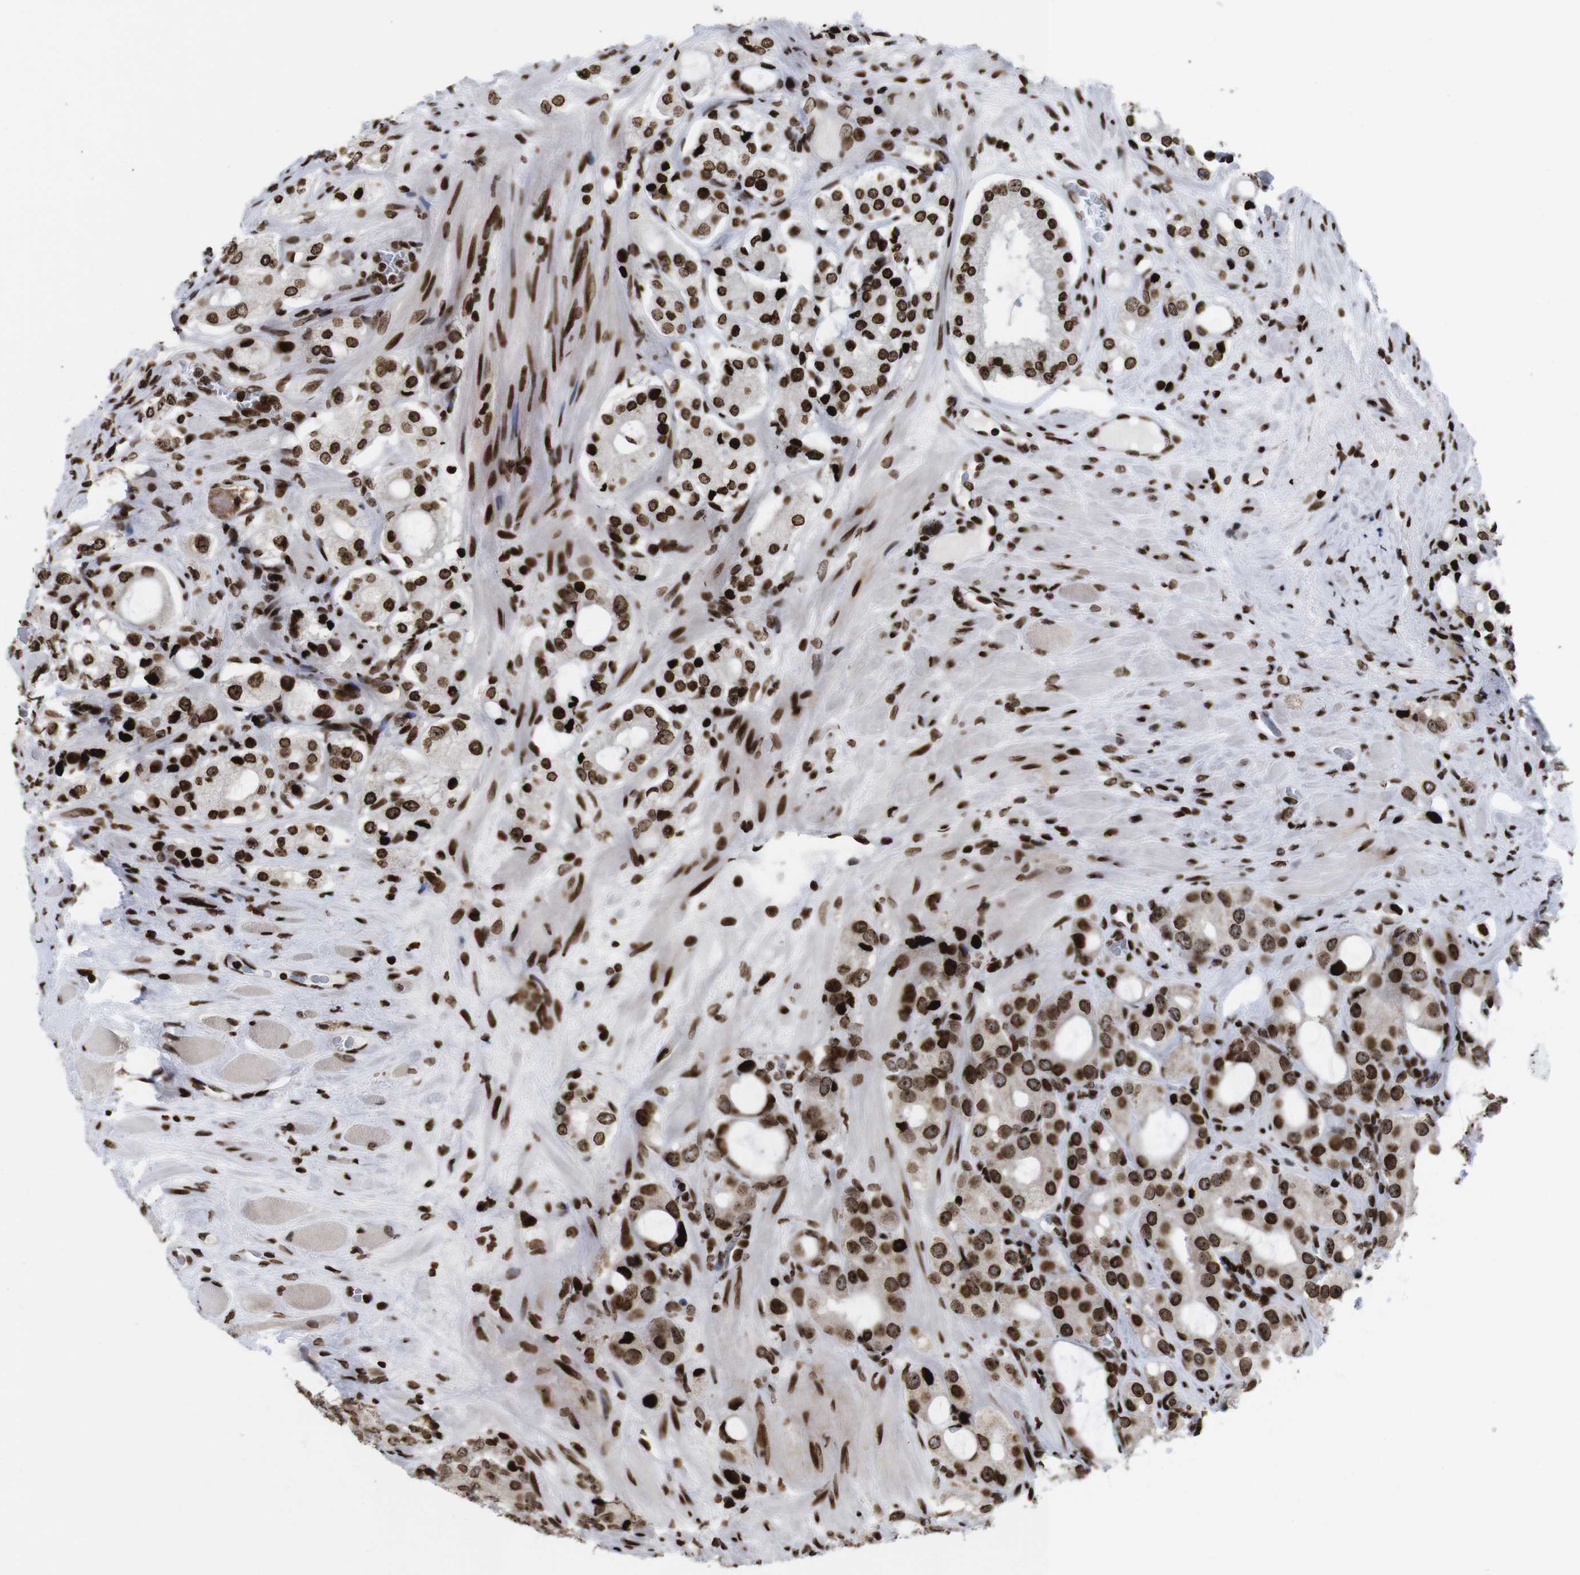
{"staining": {"intensity": "strong", "quantity": ">75%", "location": "nuclear"}, "tissue": "prostate cancer", "cell_type": "Tumor cells", "image_type": "cancer", "snomed": [{"axis": "morphology", "description": "Adenocarcinoma, High grade"}, {"axis": "topography", "description": "Prostate"}], "caption": "Immunohistochemical staining of prostate cancer displays strong nuclear protein positivity in about >75% of tumor cells.", "gene": "H1-4", "patient": {"sex": "male", "age": 65}}